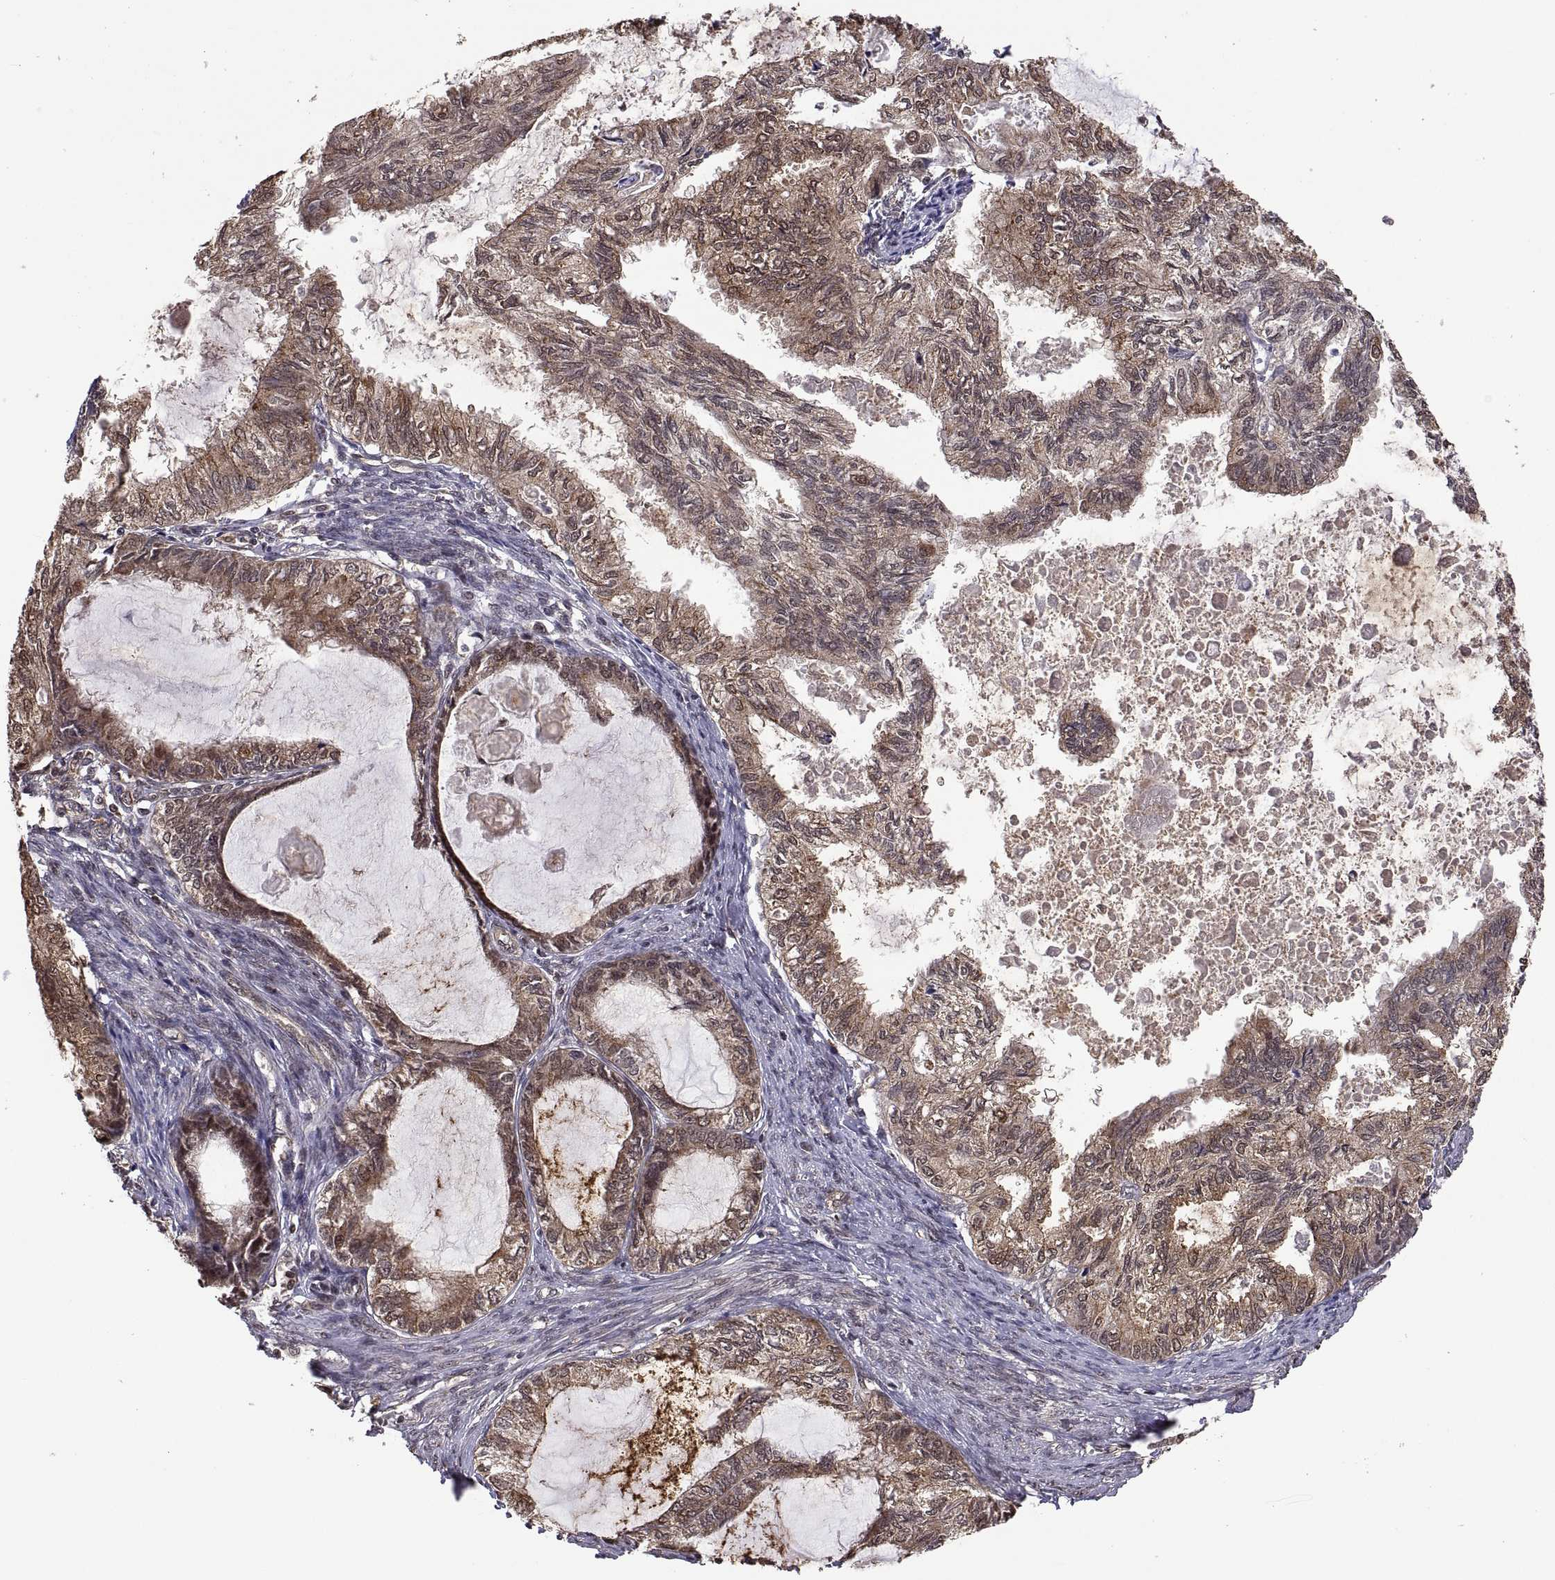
{"staining": {"intensity": "moderate", "quantity": ">75%", "location": "cytoplasmic/membranous"}, "tissue": "endometrial cancer", "cell_type": "Tumor cells", "image_type": "cancer", "snomed": [{"axis": "morphology", "description": "Adenocarcinoma, NOS"}, {"axis": "topography", "description": "Endometrium"}], "caption": "Immunohistochemistry (DAB (3,3'-diaminobenzidine)) staining of human endometrial cancer displays moderate cytoplasmic/membranous protein expression in about >75% of tumor cells.", "gene": "ZNRF2", "patient": {"sex": "female", "age": 86}}